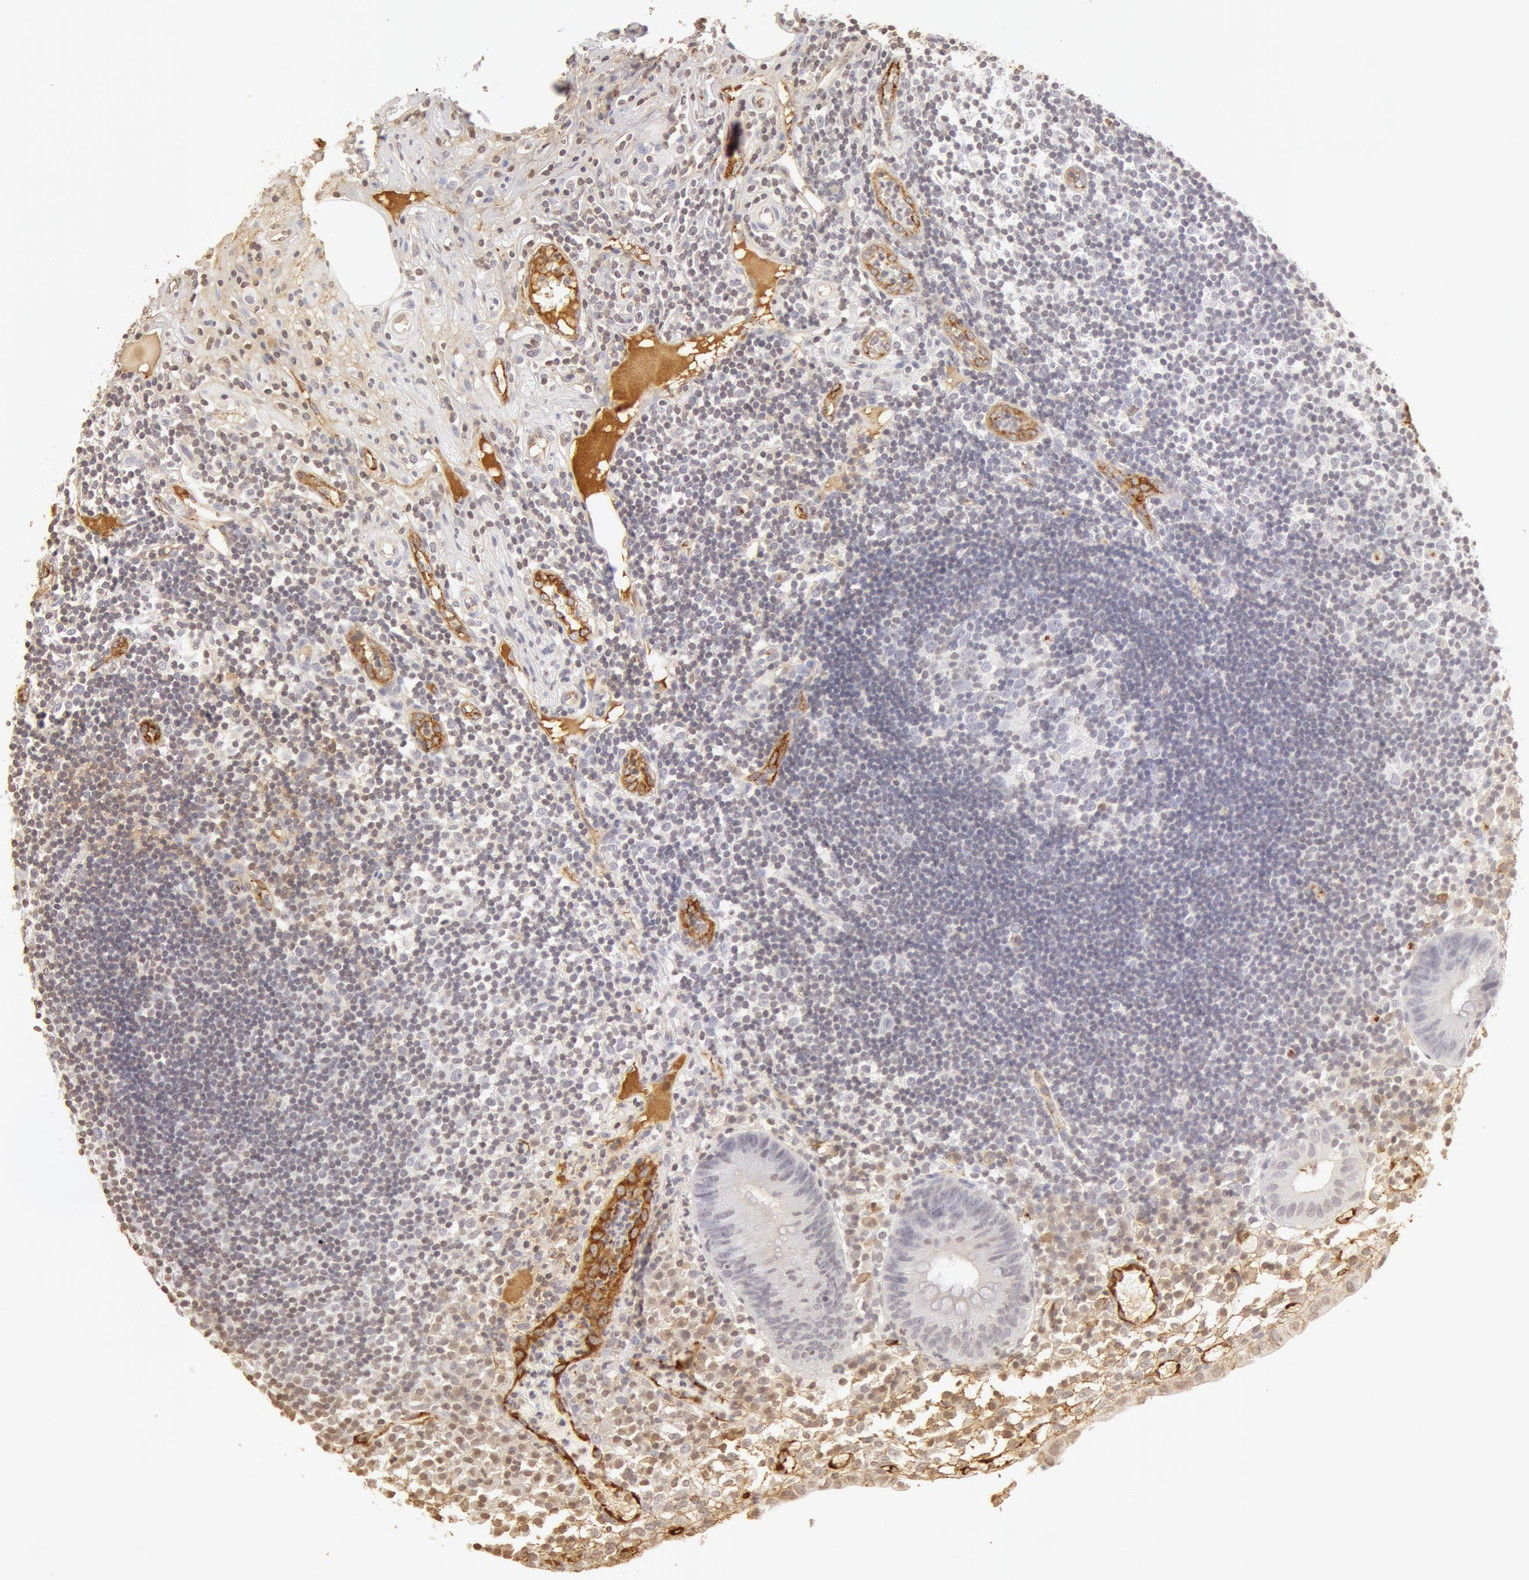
{"staining": {"intensity": "negative", "quantity": "none", "location": "none"}, "tissue": "appendix", "cell_type": "Glandular cells", "image_type": "normal", "snomed": [{"axis": "morphology", "description": "Normal tissue, NOS"}, {"axis": "topography", "description": "Appendix"}], "caption": "DAB immunohistochemical staining of unremarkable appendix exhibits no significant expression in glandular cells.", "gene": "VWF", "patient": {"sex": "male", "age": 25}}